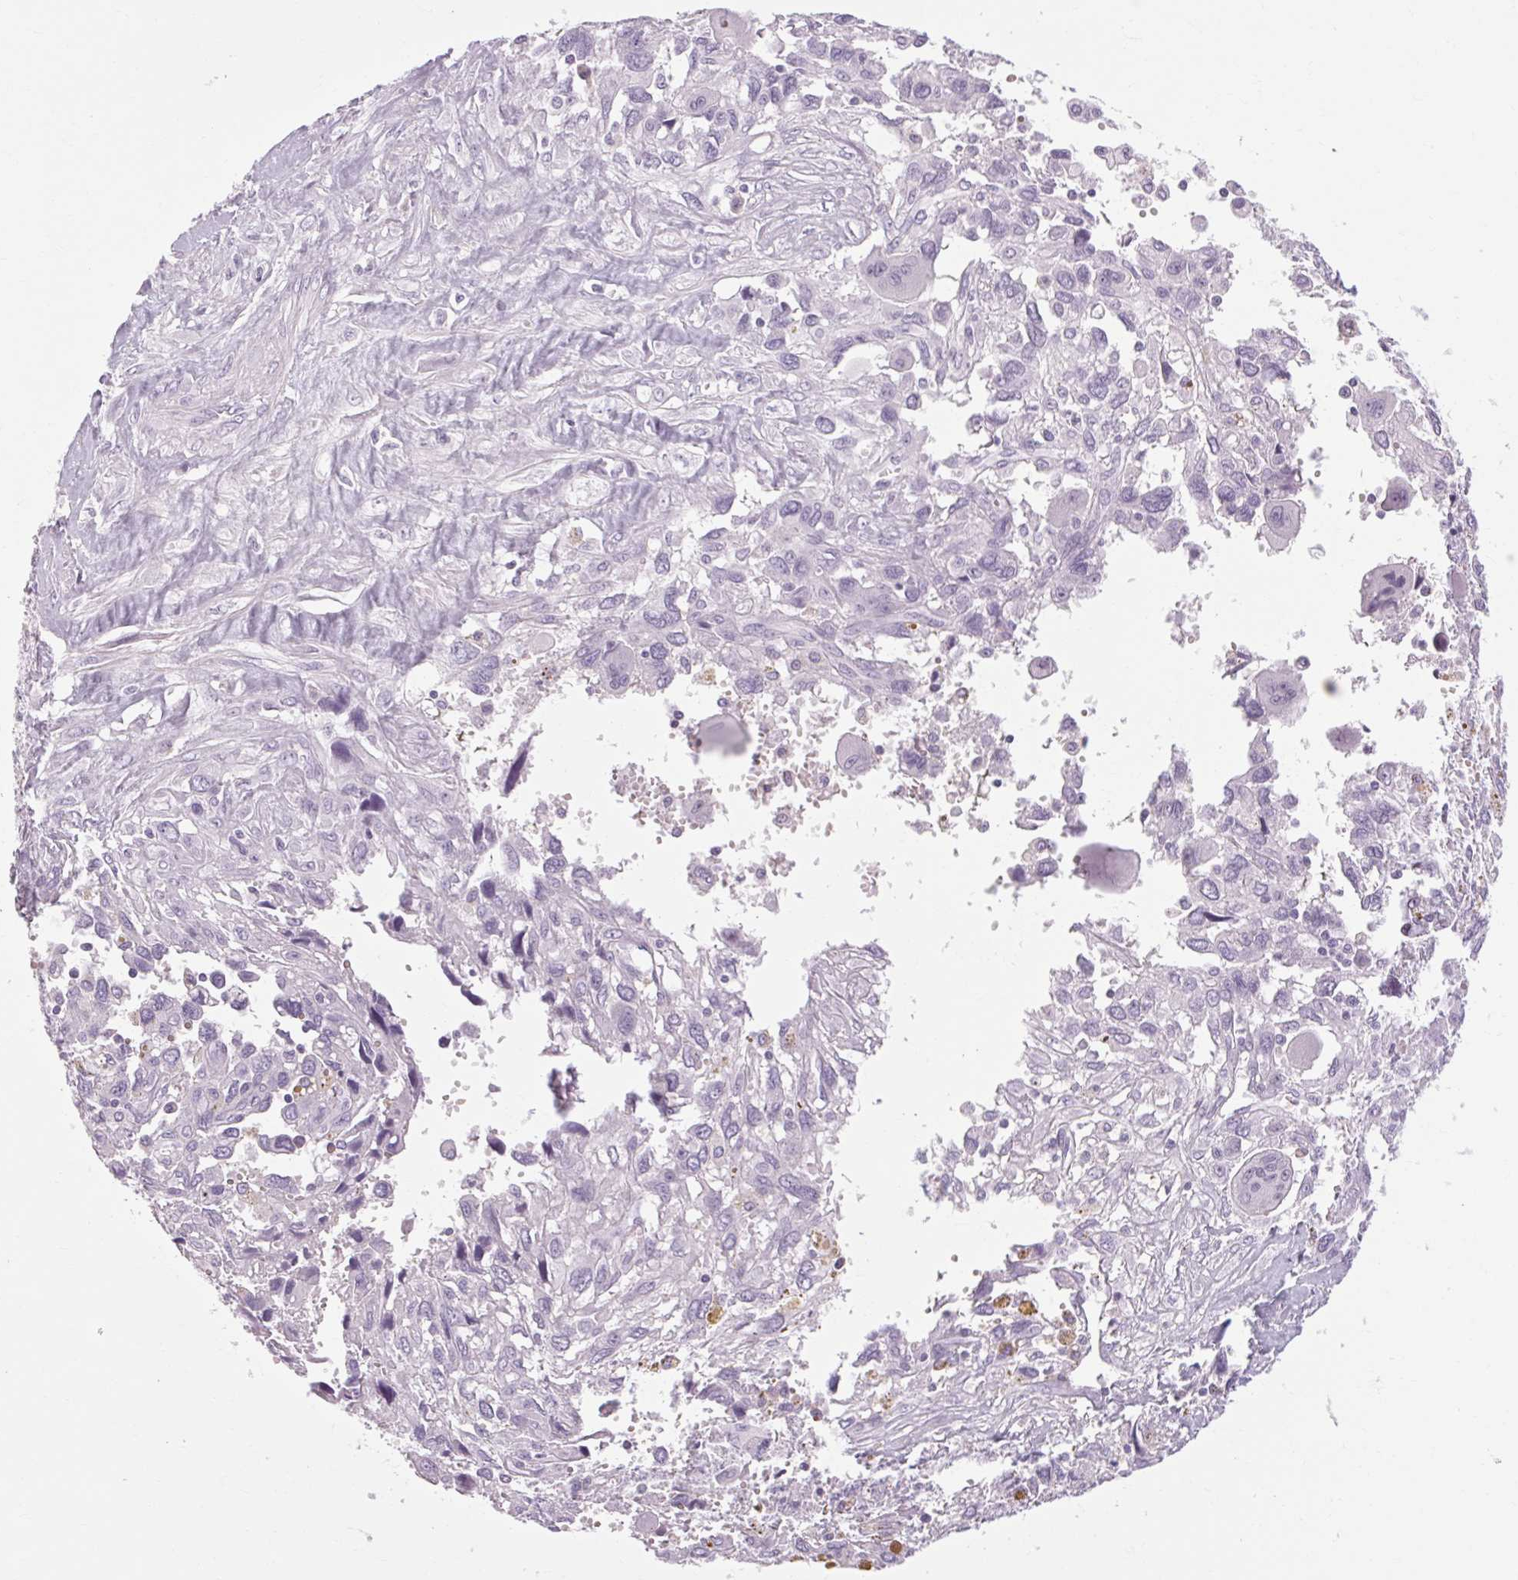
{"staining": {"intensity": "negative", "quantity": "none", "location": "none"}, "tissue": "pancreatic cancer", "cell_type": "Tumor cells", "image_type": "cancer", "snomed": [{"axis": "morphology", "description": "Adenocarcinoma, NOS"}, {"axis": "topography", "description": "Pancreas"}], "caption": "DAB (3,3'-diaminobenzidine) immunohistochemical staining of human pancreatic cancer (adenocarcinoma) demonstrates no significant positivity in tumor cells. Nuclei are stained in blue.", "gene": "POMC", "patient": {"sex": "female", "age": 47}}